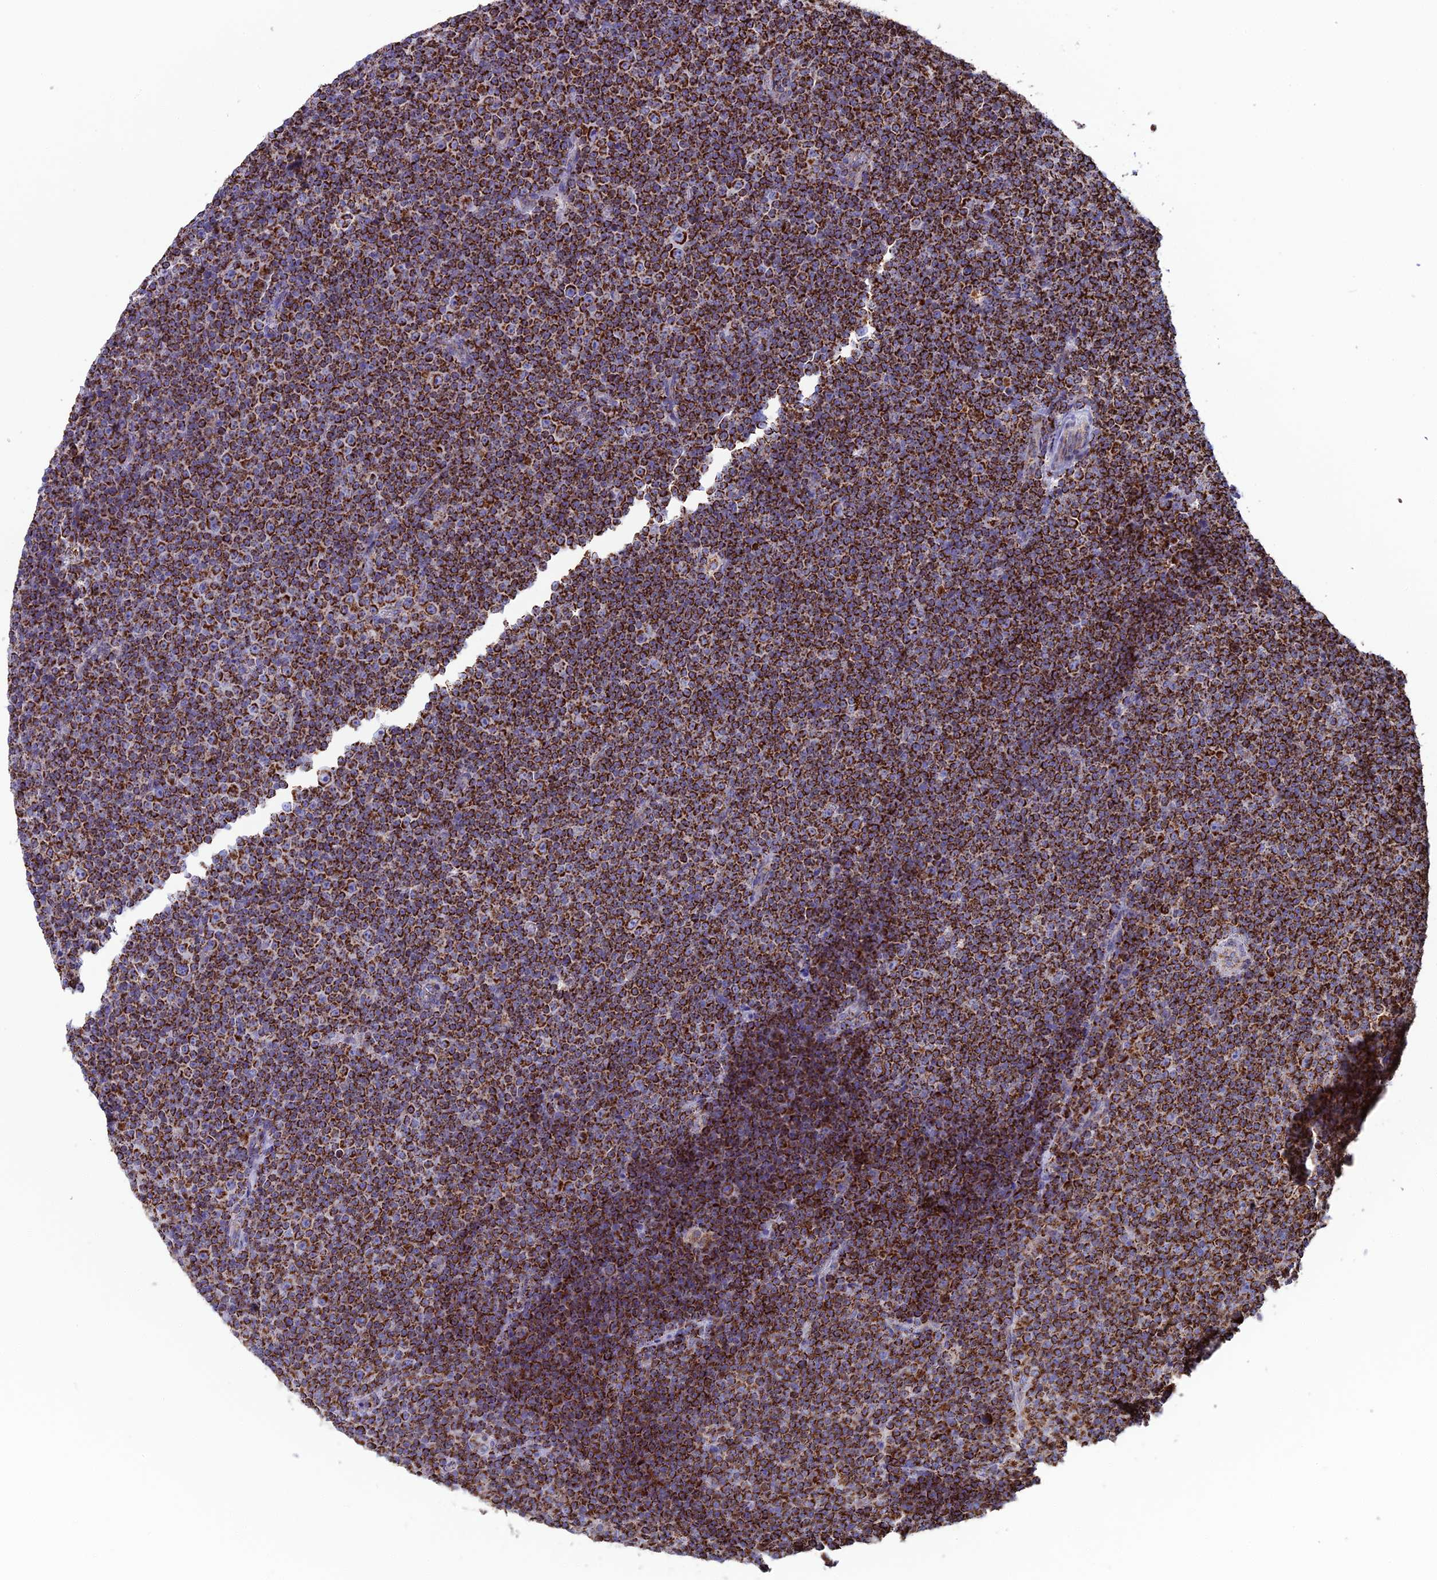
{"staining": {"intensity": "strong", "quantity": ">75%", "location": "cytoplasmic/membranous"}, "tissue": "lymphoma", "cell_type": "Tumor cells", "image_type": "cancer", "snomed": [{"axis": "morphology", "description": "Malignant lymphoma, non-Hodgkin's type, Low grade"}, {"axis": "topography", "description": "Lymph node"}], "caption": "Human low-grade malignant lymphoma, non-Hodgkin's type stained for a protein (brown) displays strong cytoplasmic/membranous positive staining in approximately >75% of tumor cells.", "gene": "CS", "patient": {"sex": "female", "age": 67}}